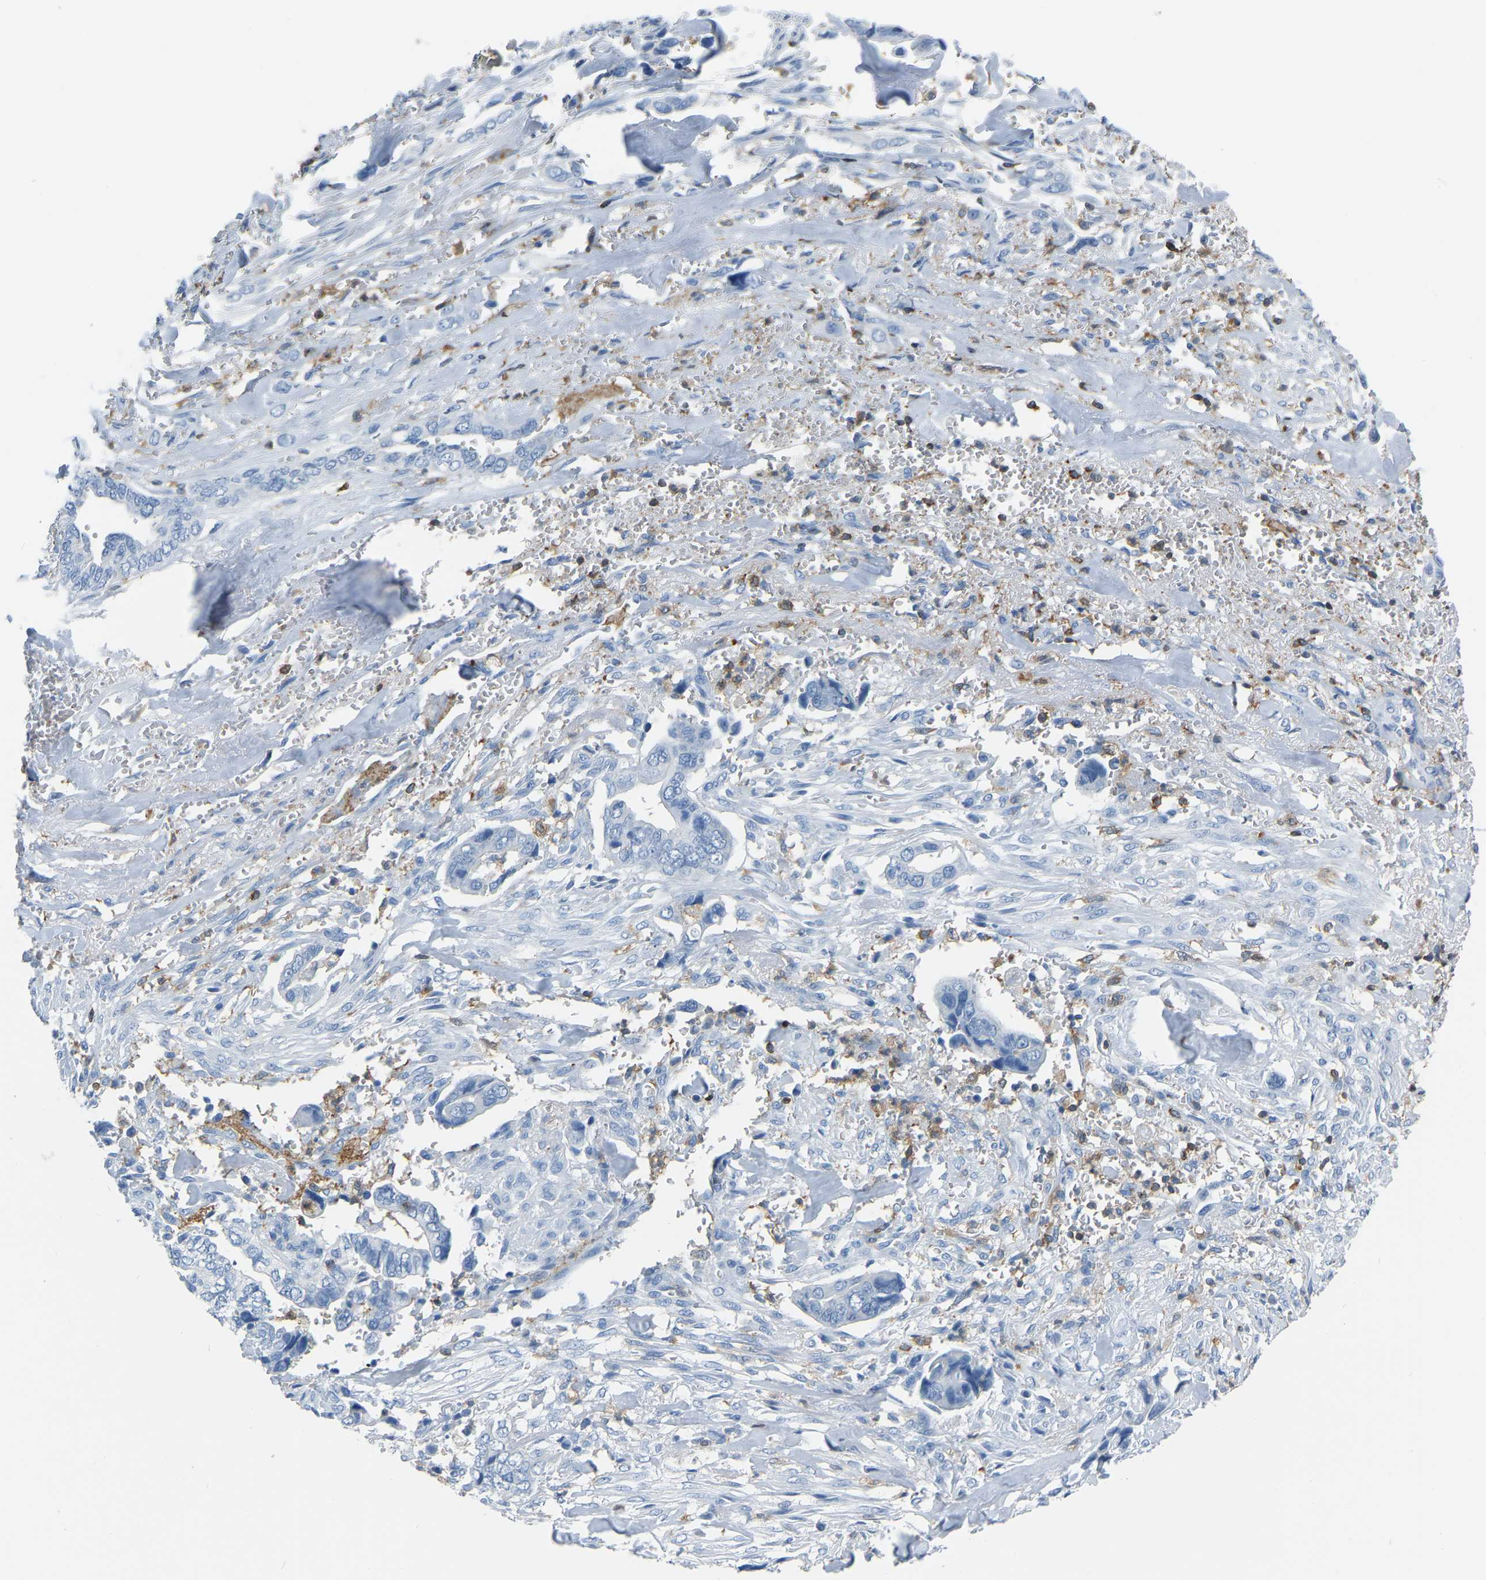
{"staining": {"intensity": "negative", "quantity": "none", "location": "none"}, "tissue": "liver cancer", "cell_type": "Tumor cells", "image_type": "cancer", "snomed": [{"axis": "morphology", "description": "Cholangiocarcinoma"}, {"axis": "topography", "description": "Liver"}], "caption": "A photomicrograph of human cholangiocarcinoma (liver) is negative for staining in tumor cells.", "gene": "ARHGAP45", "patient": {"sex": "female", "age": 79}}